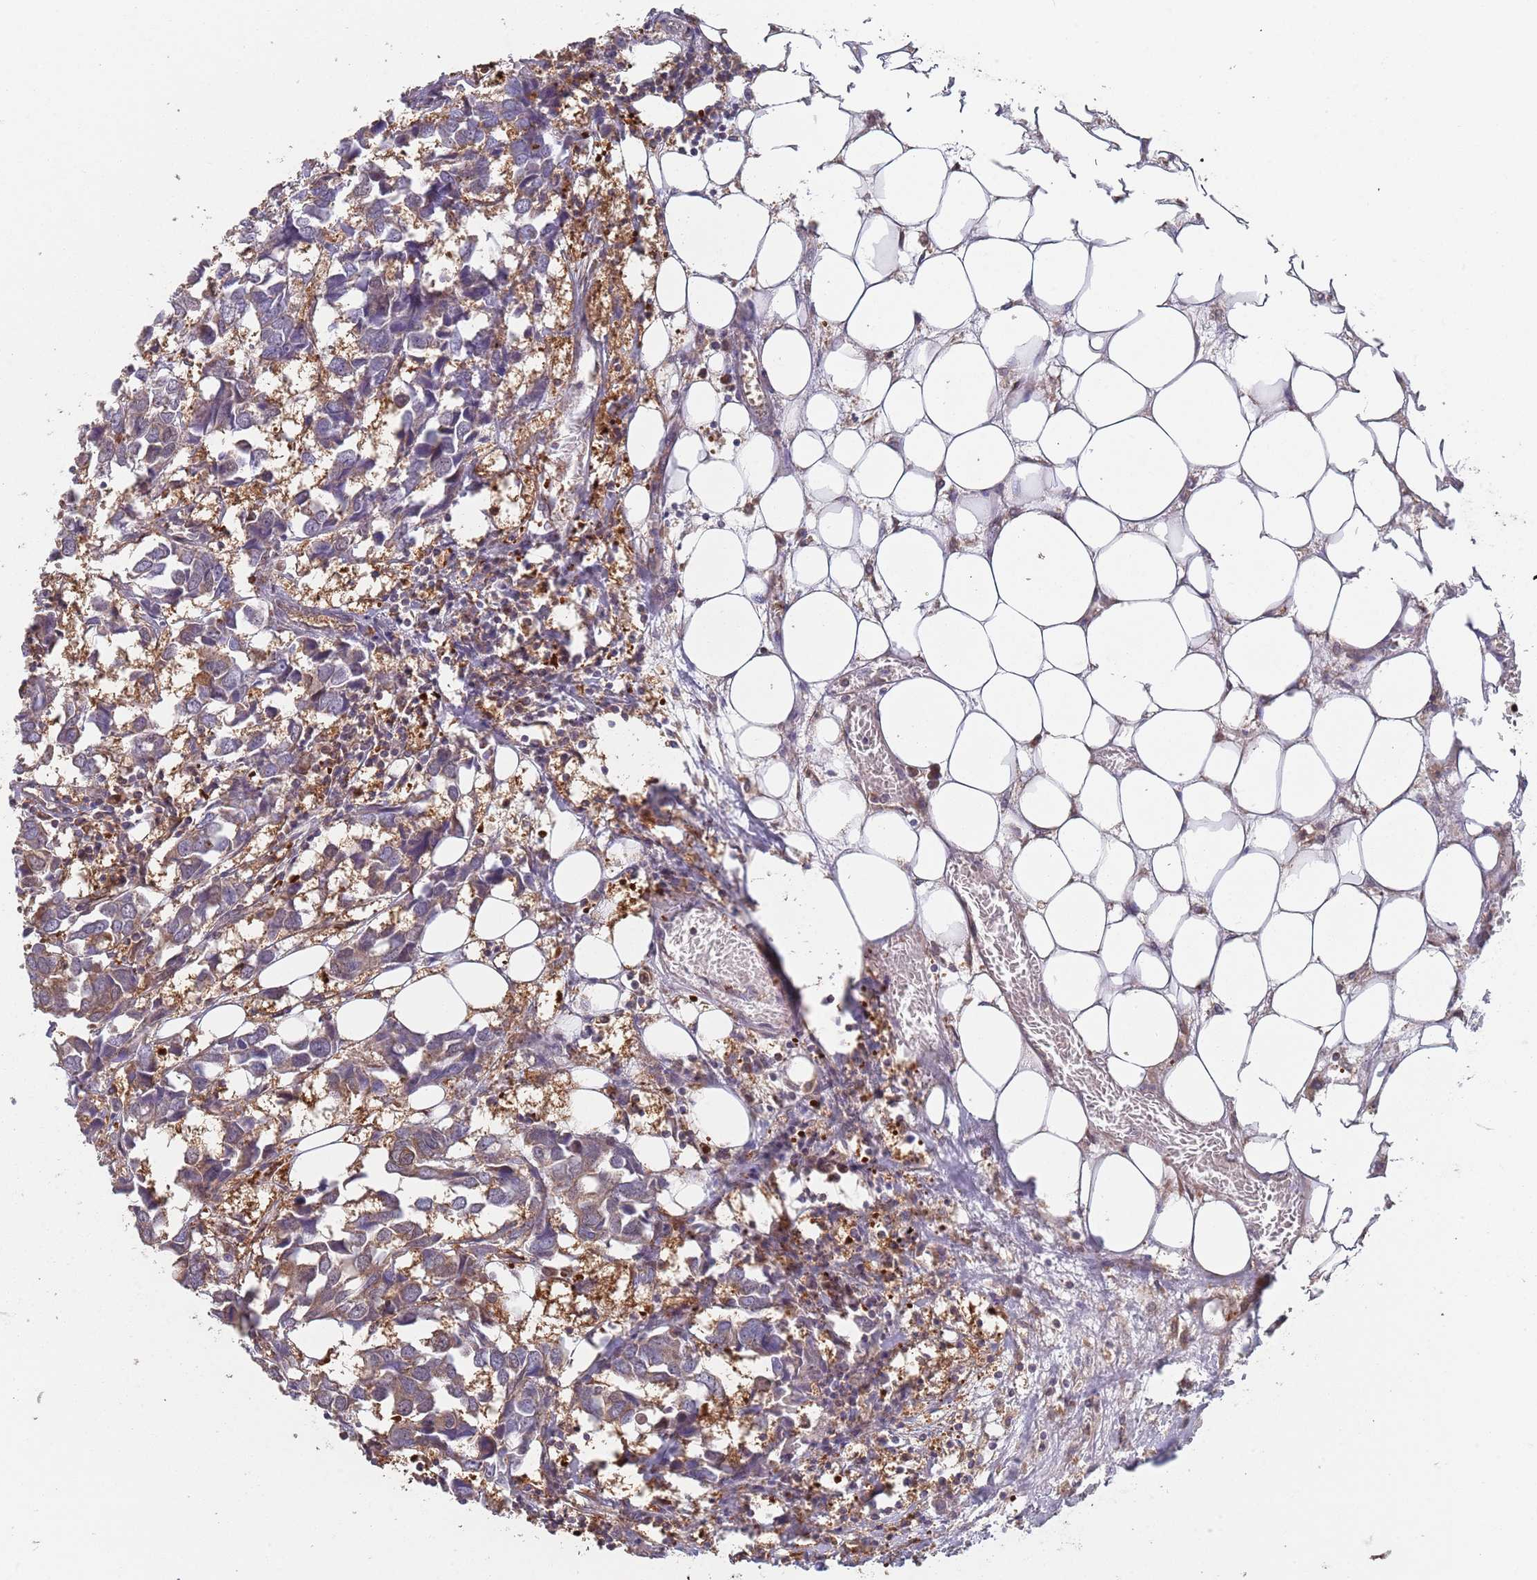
{"staining": {"intensity": "negative", "quantity": "none", "location": "none"}, "tissue": "breast cancer", "cell_type": "Tumor cells", "image_type": "cancer", "snomed": [{"axis": "morphology", "description": "Duct carcinoma"}, {"axis": "topography", "description": "Breast"}], "caption": "DAB immunohistochemical staining of breast cancer shows no significant expression in tumor cells. (DAB IHC visualized using brightfield microscopy, high magnification).", "gene": "GDI2", "patient": {"sex": "female", "age": 83}}